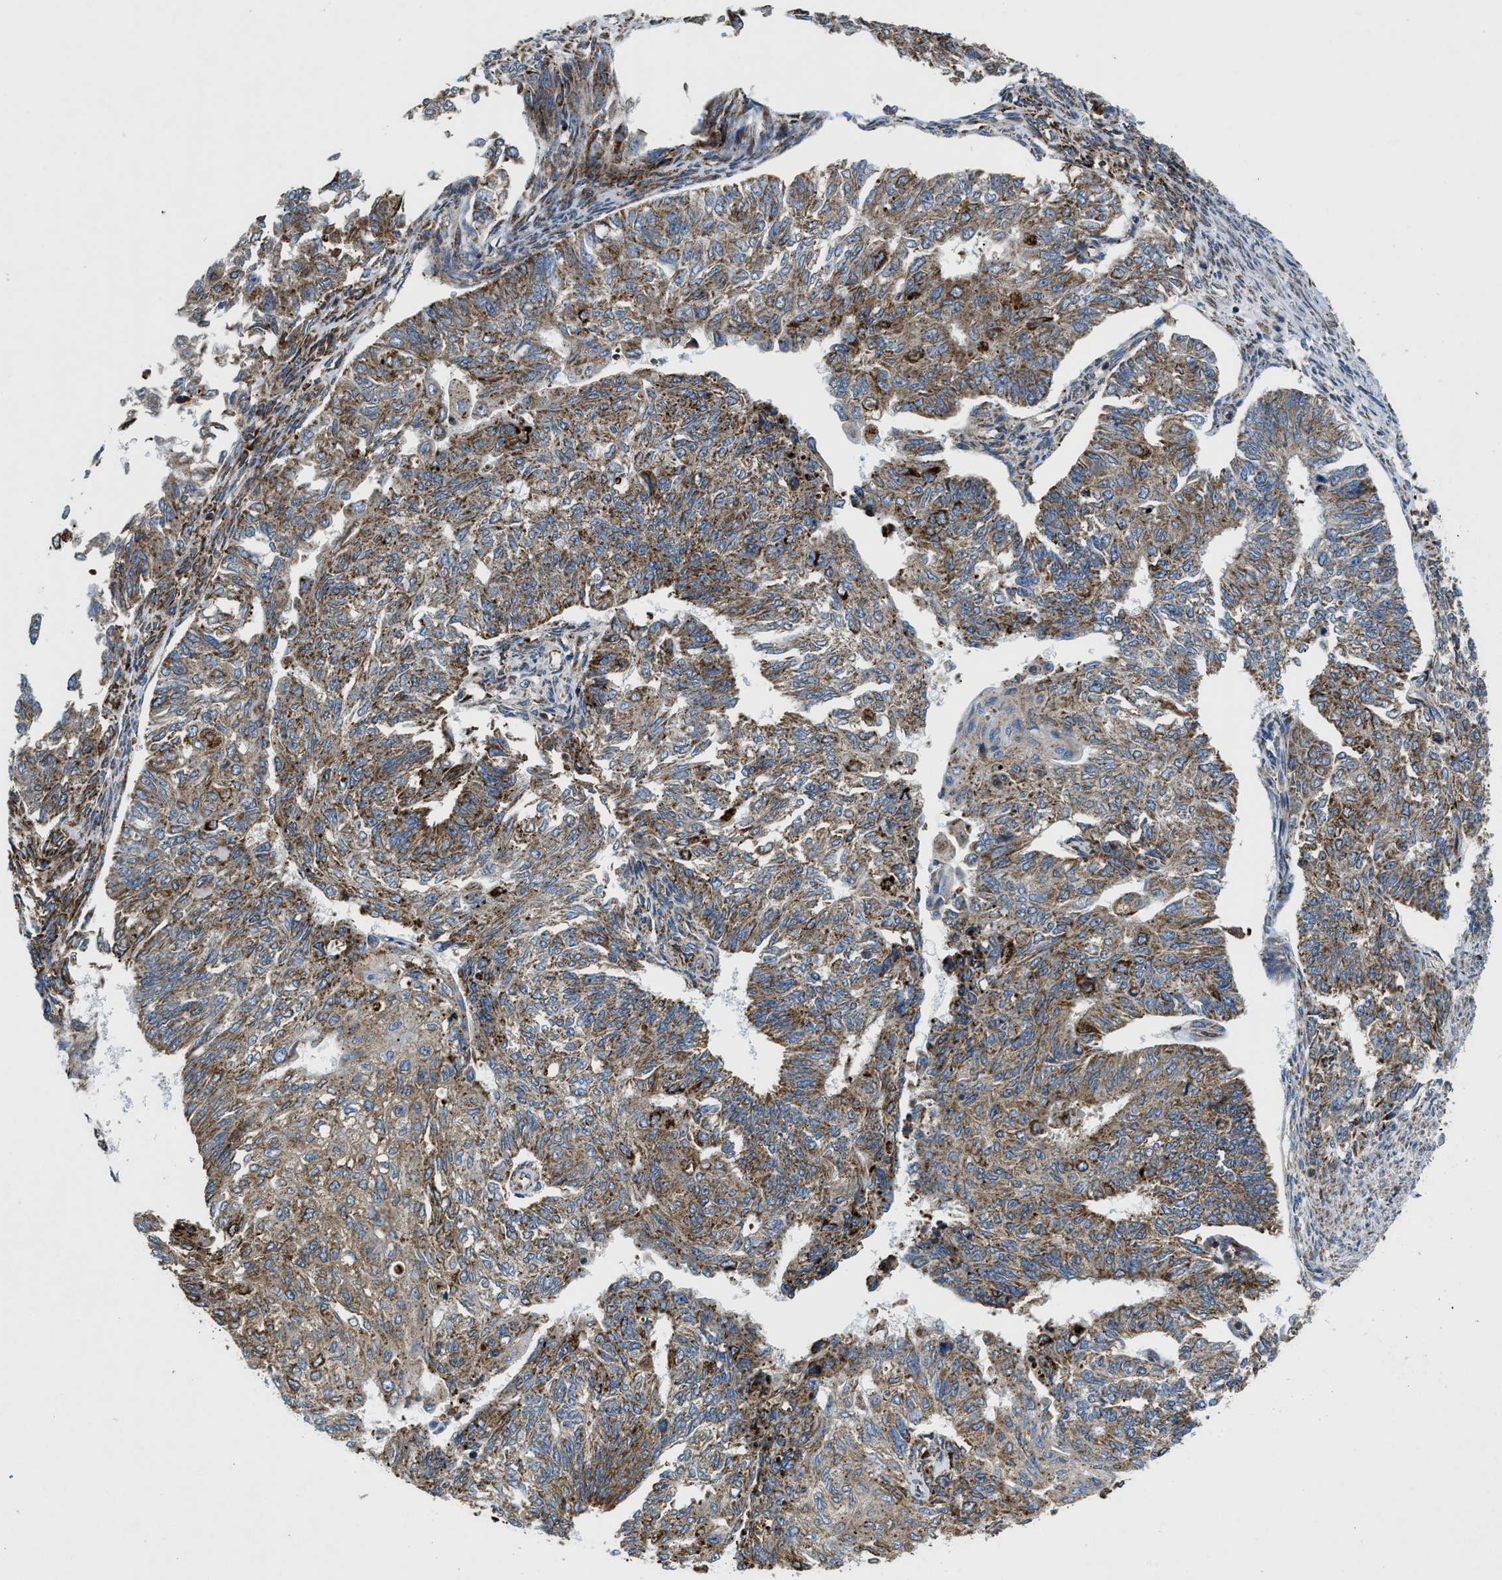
{"staining": {"intensity": "moderate", "quantity": ">75%", "location": "cytoplasmic/membranous"}, "tissue": "endometrial cancer", "cell_type": "Tumor cells", "image_type": "cancer", "snomed": [{"axis": "morphology", "description": "Adenocarcinoma, NOS"}, {"axis": "topography", "description": "Endometrium"}], "caption": "Protein staining of endometrial adenocarcinoma tissue demonstrates moderate cytoplasmic/membranous positivity in about >75% of tumor cells.", "gene": "CSPG4", "patient": {"sex": "female", "age": 32}}